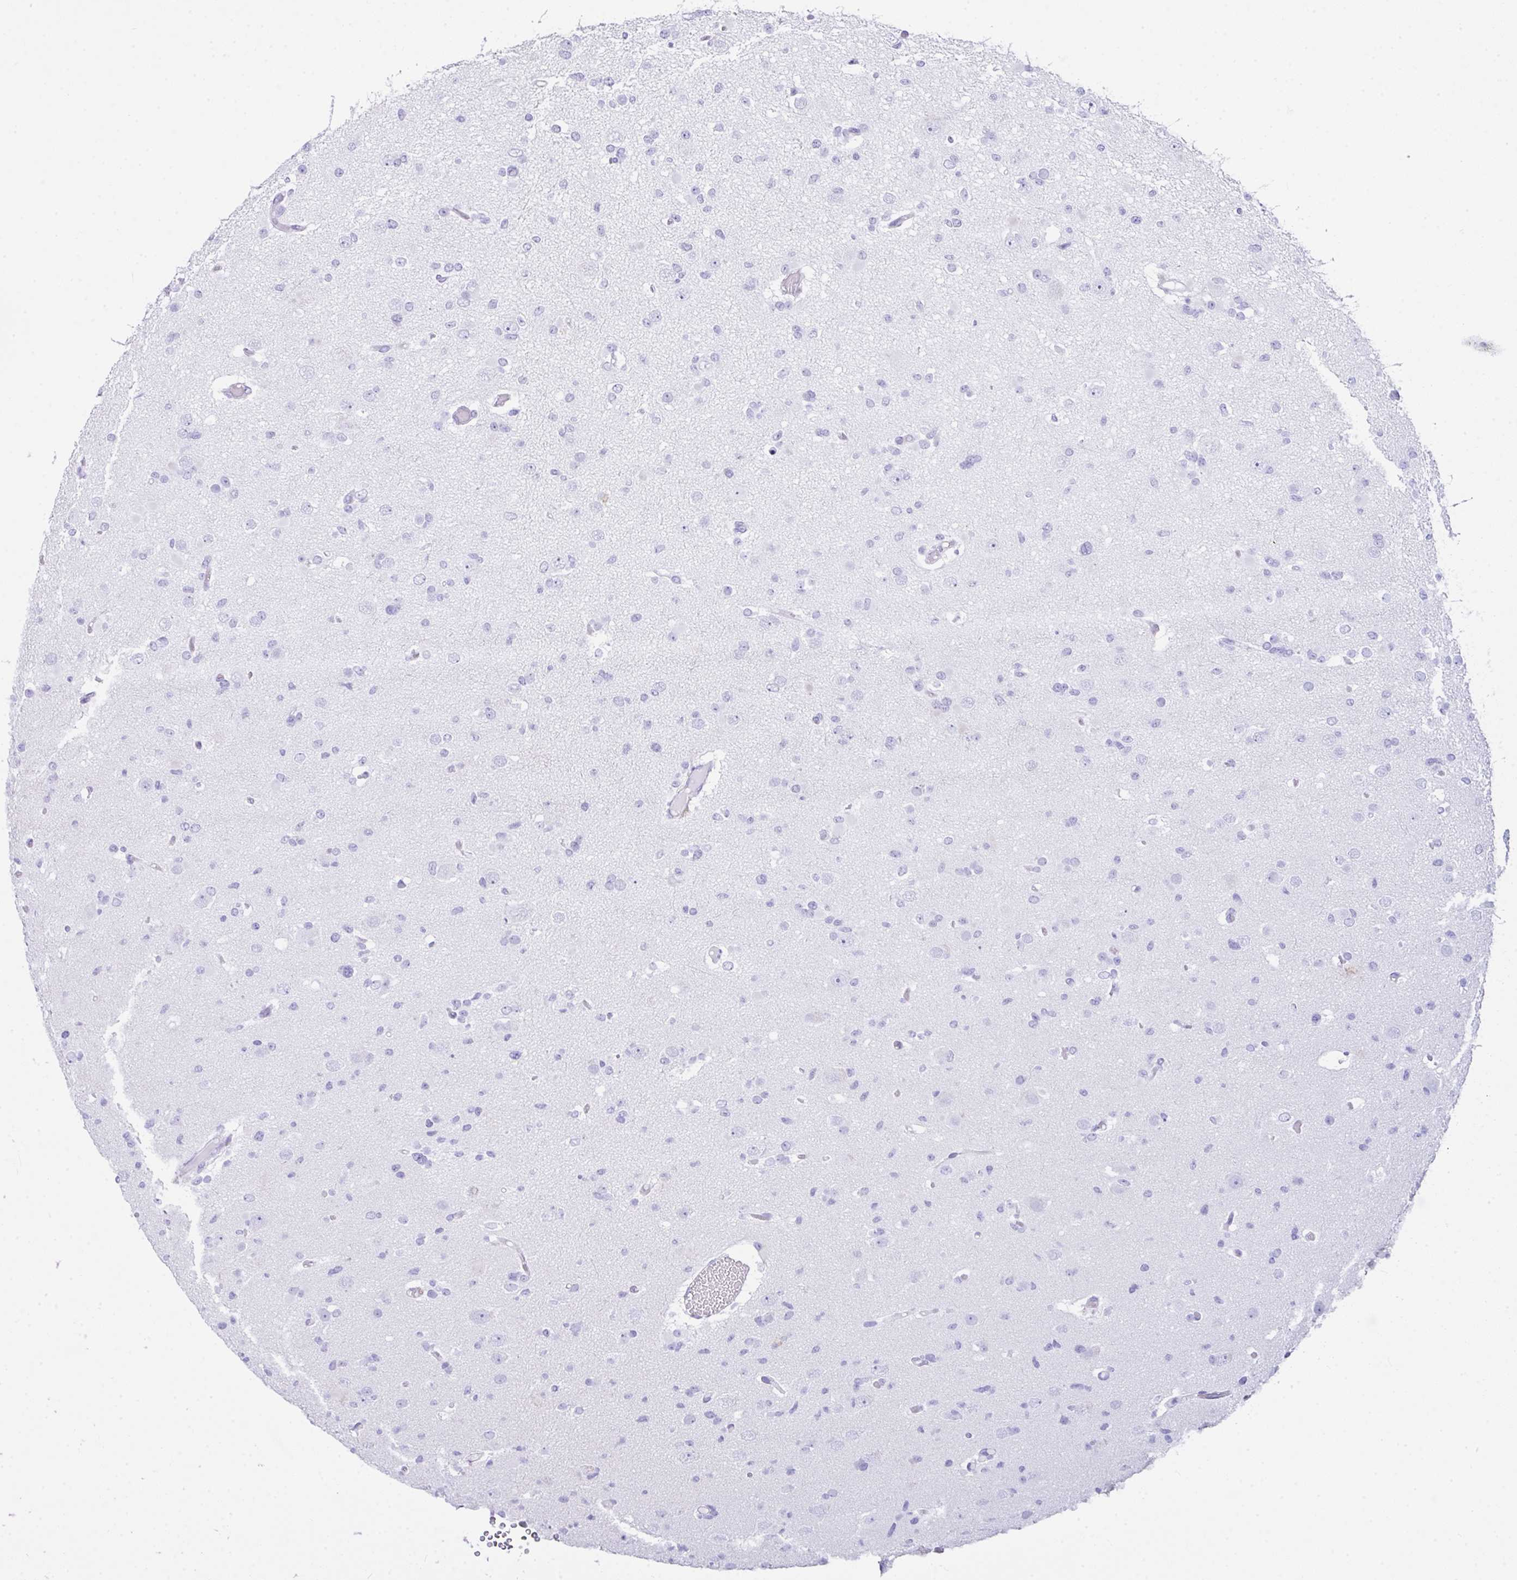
{"staining": {"intensity": "negative", "quantity": "none", "location": "none"}, "tissue": "glioma", "cell_type": "Tumor cells", "image_type": "cancer", "snomed": [{"axis": "morphology", "description": "Glioma, malignant, Low grade"}, {"axis": "topography", "description": "Brain"}], "caption": "This is an immunohistochemistry image of human malignant glioma (low-grade). There is no staining in tumor cells.", "gene": "LGALS4", "patient": {"sex": "female", "age": 22}}